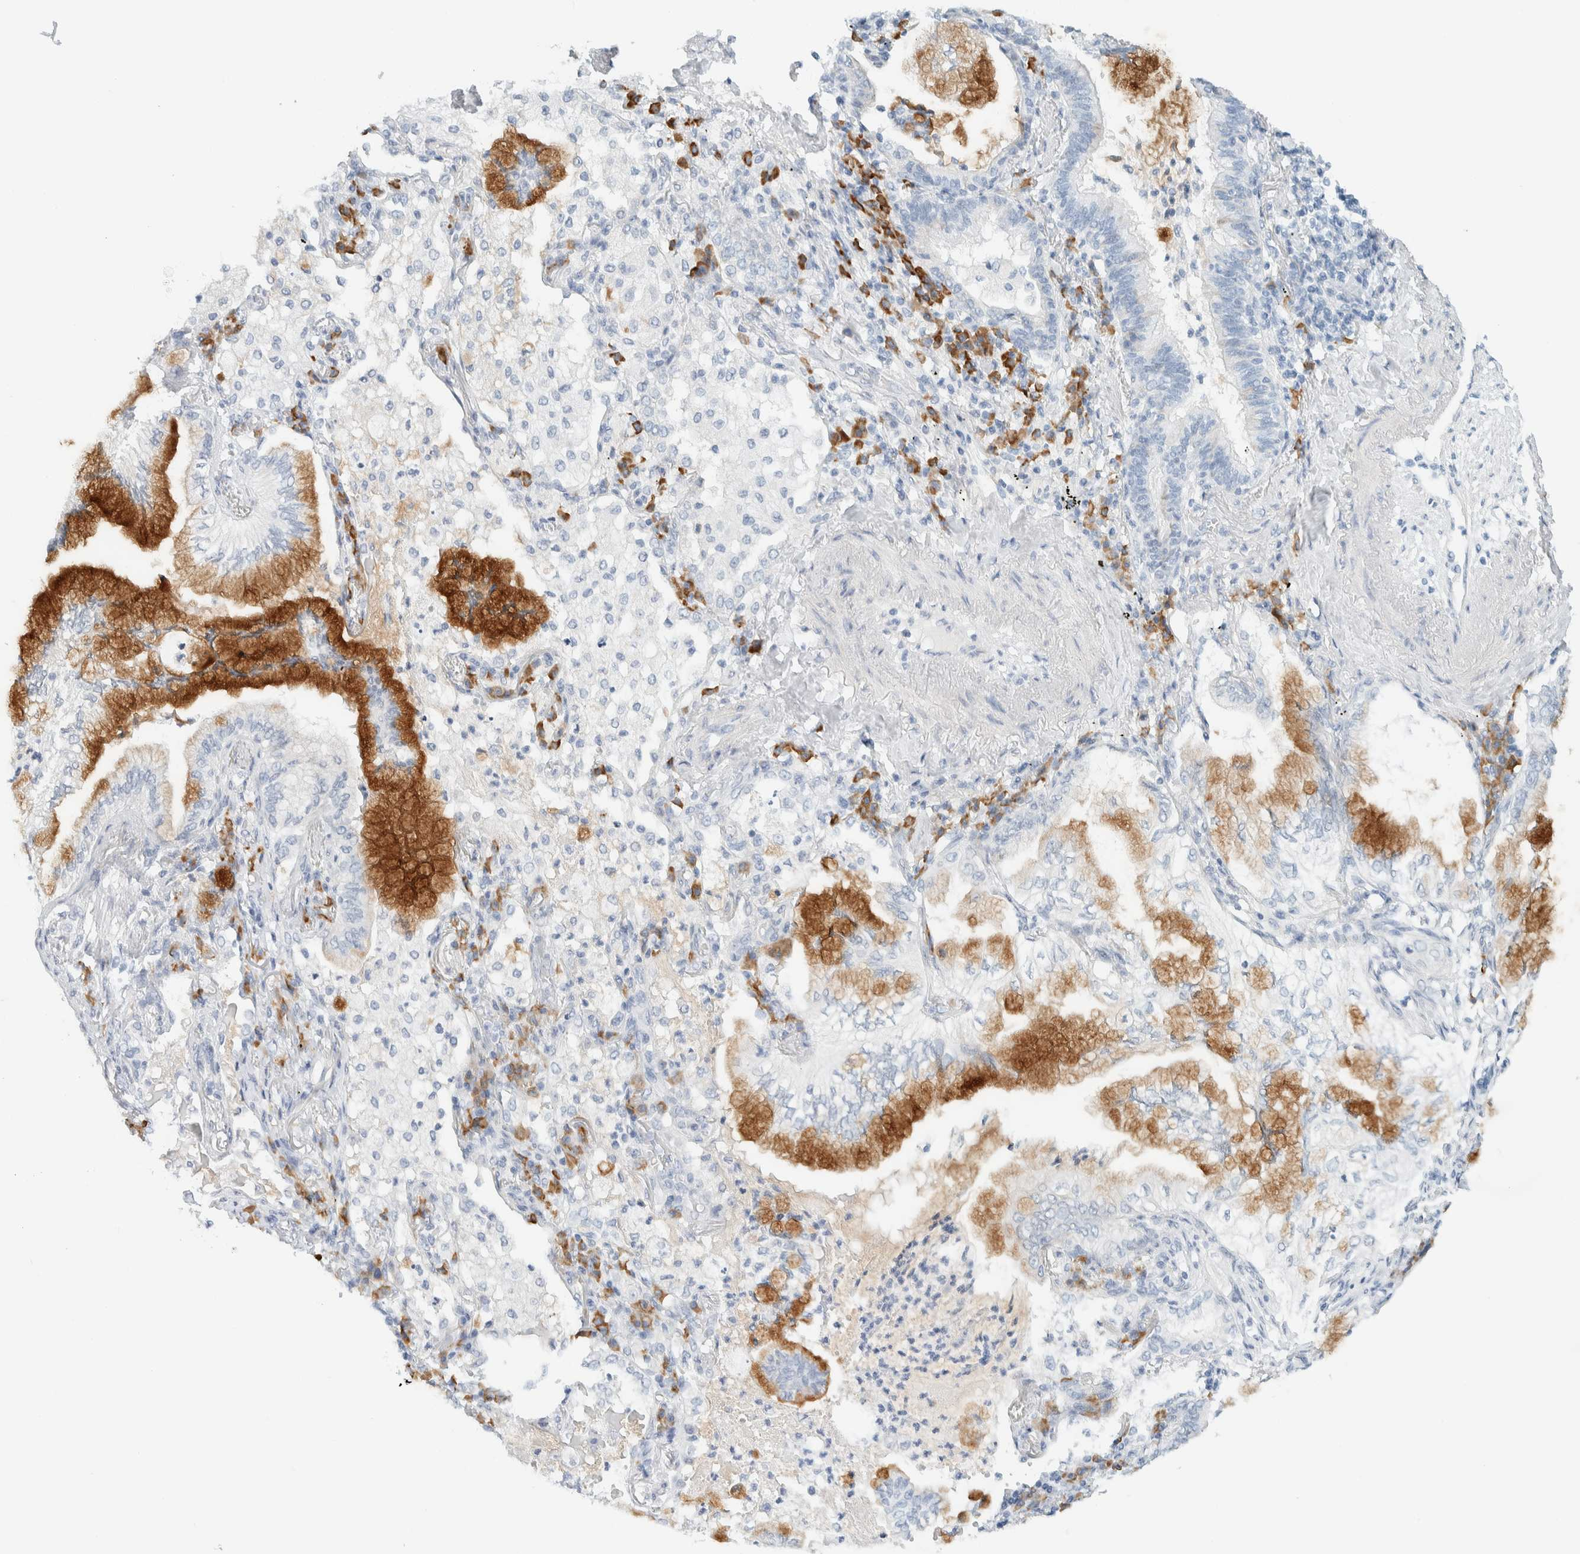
{"staining": {"intensity": "strong", "quantity": "25%-75%", "location": "cytoplasmic/membranous"}, "tissue": "lung cancer", "cell_type": "Tumor cells", "image_type": "cancer", "snomed": [{"axis": "morphology", "description": "Adenocarcinoma, NOS"}, {"axis": "topography", "description": "Lung"}], "caption": "Human lung cancer stained for a protein (brown) exhibits strong cytoplasmic/membranous positive positivity in about 25%-75% of tumor cells.", "gene": "ARHGAP27", "patient": {"sex": "female", "age": 70}}